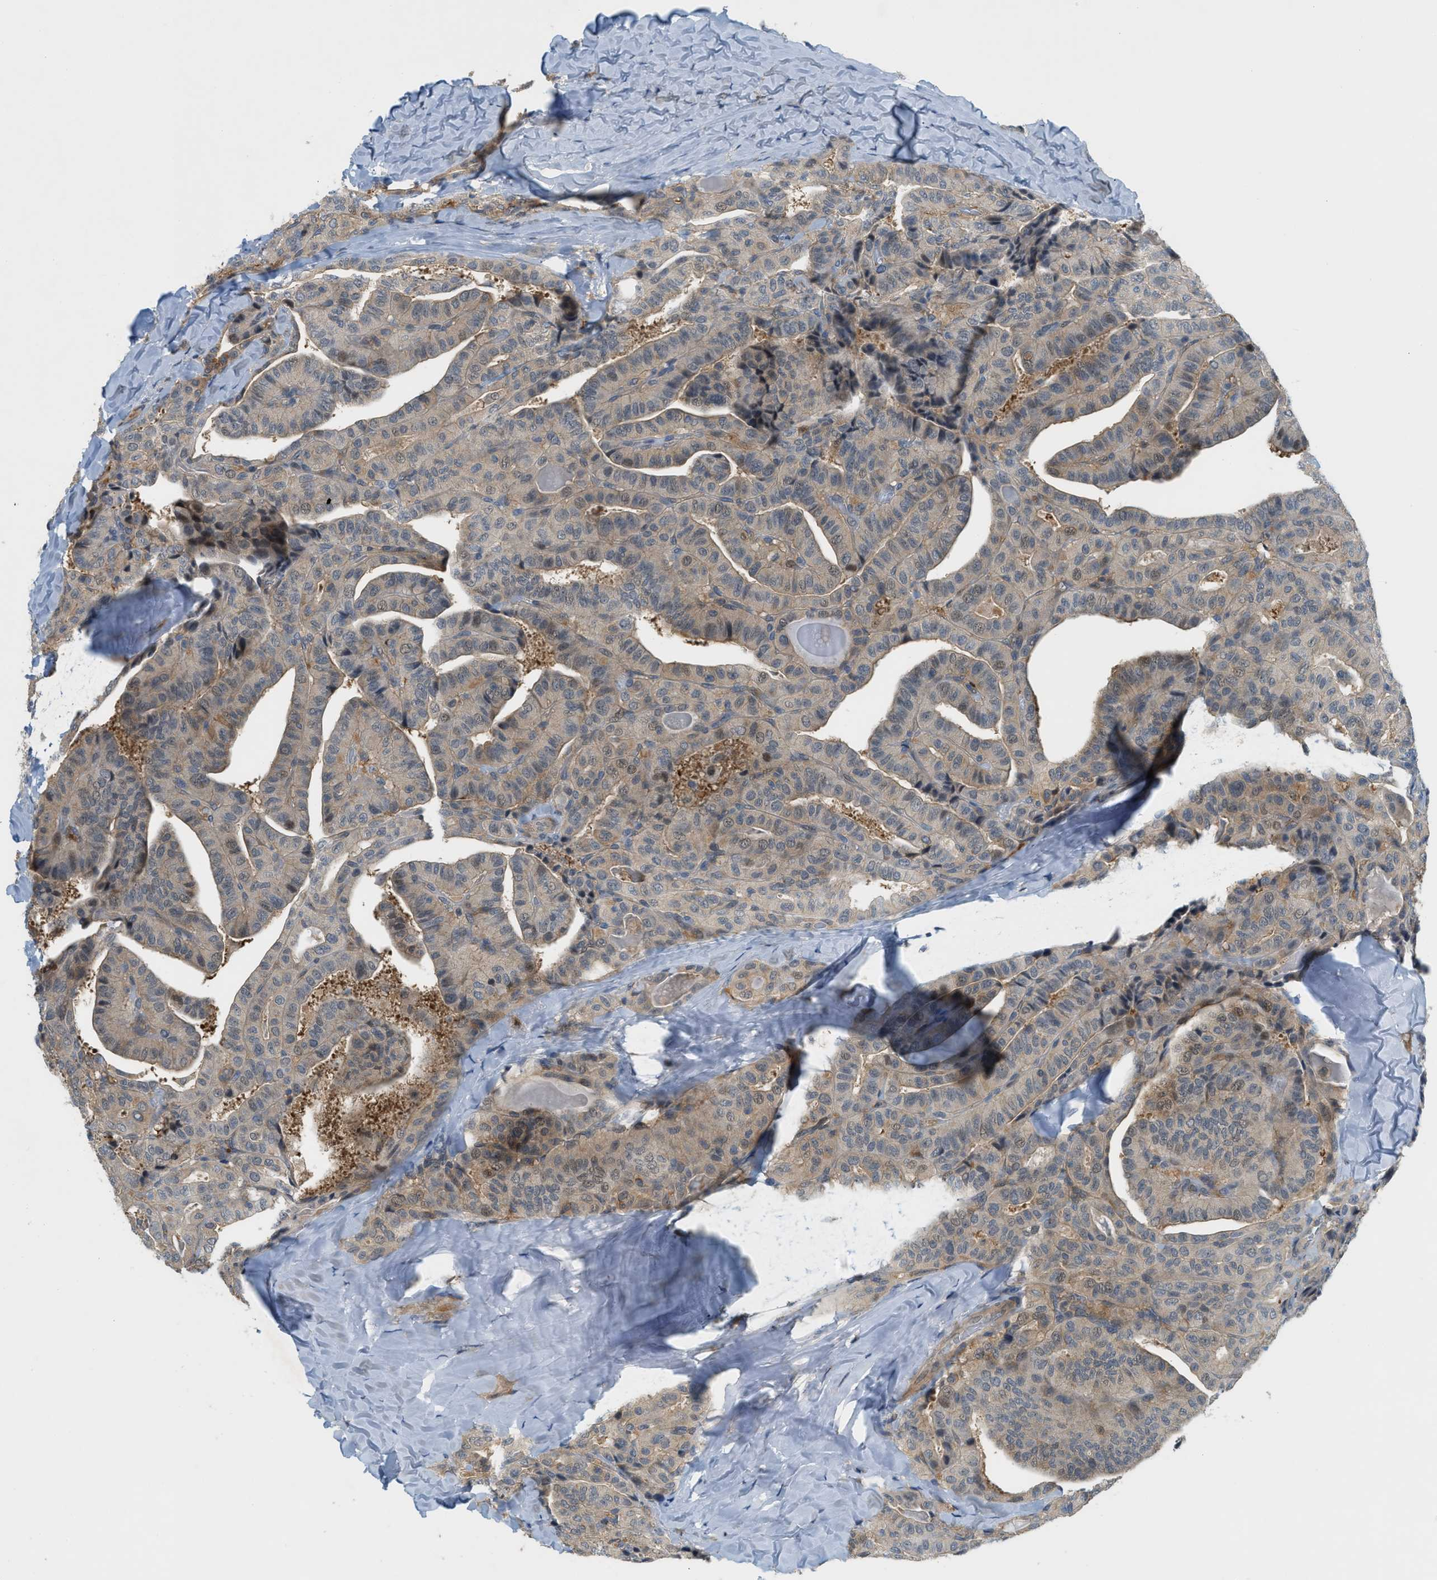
{"staining": {"intensity": "weak", "quantity": "<25%", "location": "cytoplasmic/membranous,nuclear"}, "tissue": "thyroid cancer", "cell_type": "Tumor cells", "image_type": "cancer", "snomed": [{"axis": "morphology", "description": "Papillary adenocarcinoma, NOS"}, {"axis": "topography", "description": "Thyroid gland"}], "caption": "The image demonstrates no significant positivity in tumor cells of thyroid cancer. (DAB (3,3'-diaminobenzidine) immunohistochemistry (IHC) with hematoxylin counter stain).", "gene": "PDCL3", "patient": {"sex": "male", "age": 77}}